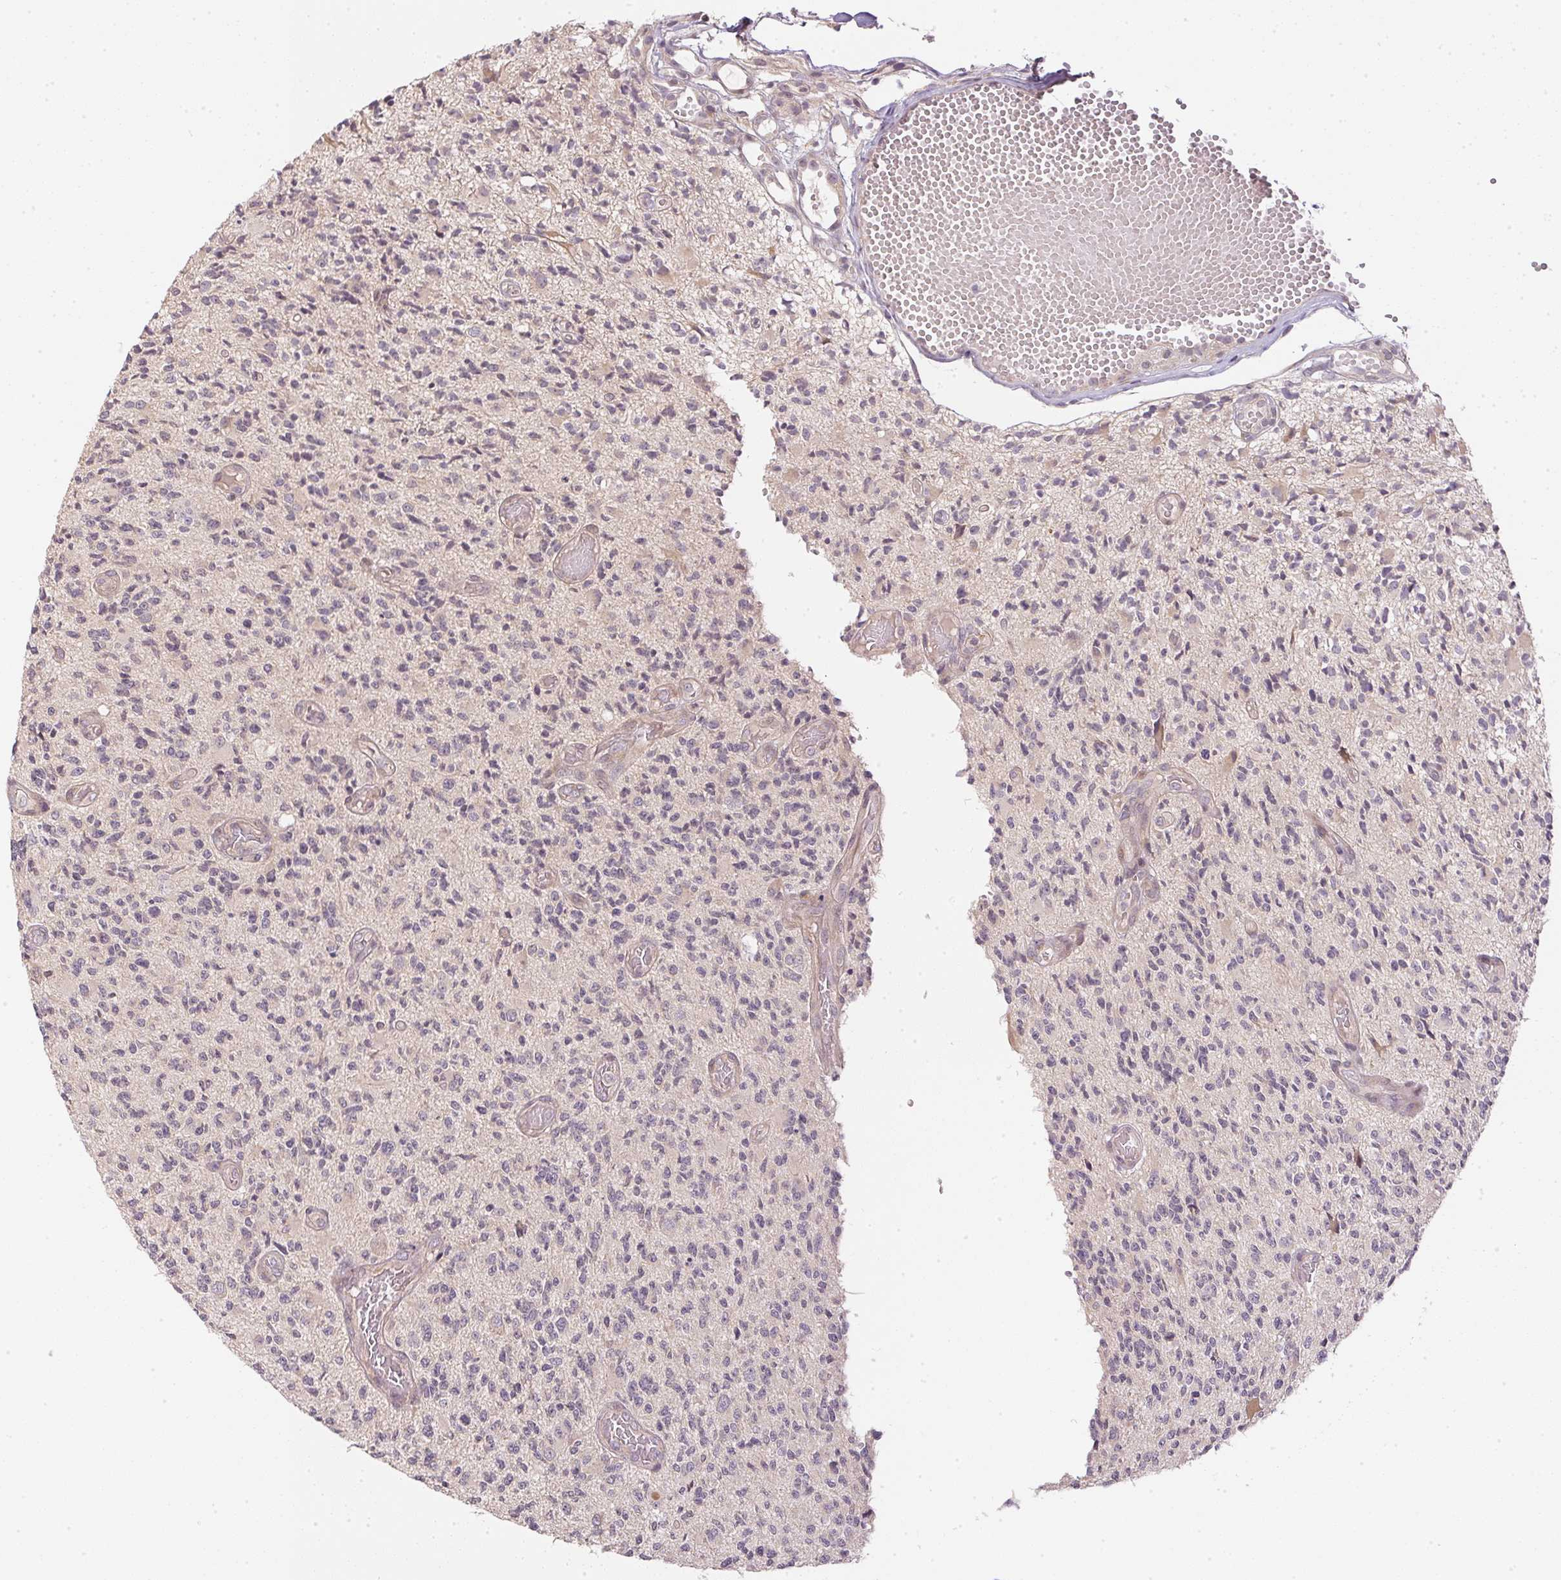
{"staining": {"intensity": "negative", "quantity": "none", "location": "none"}, "tissue": "glioma", "cell_type": "Tumor cells", "image_type": "cancer", "snomed": [{"axis": "morphology", "description": "Glioma, malignant, High grade"}, {"axis": "topography", "description": "Brain"}], "caption": "The histopathology image reveals no staining of tumor cells in malignant glioma (high-grade).", "gene": "TTC23L", "patient": {"sex": "female", "age": 63}}